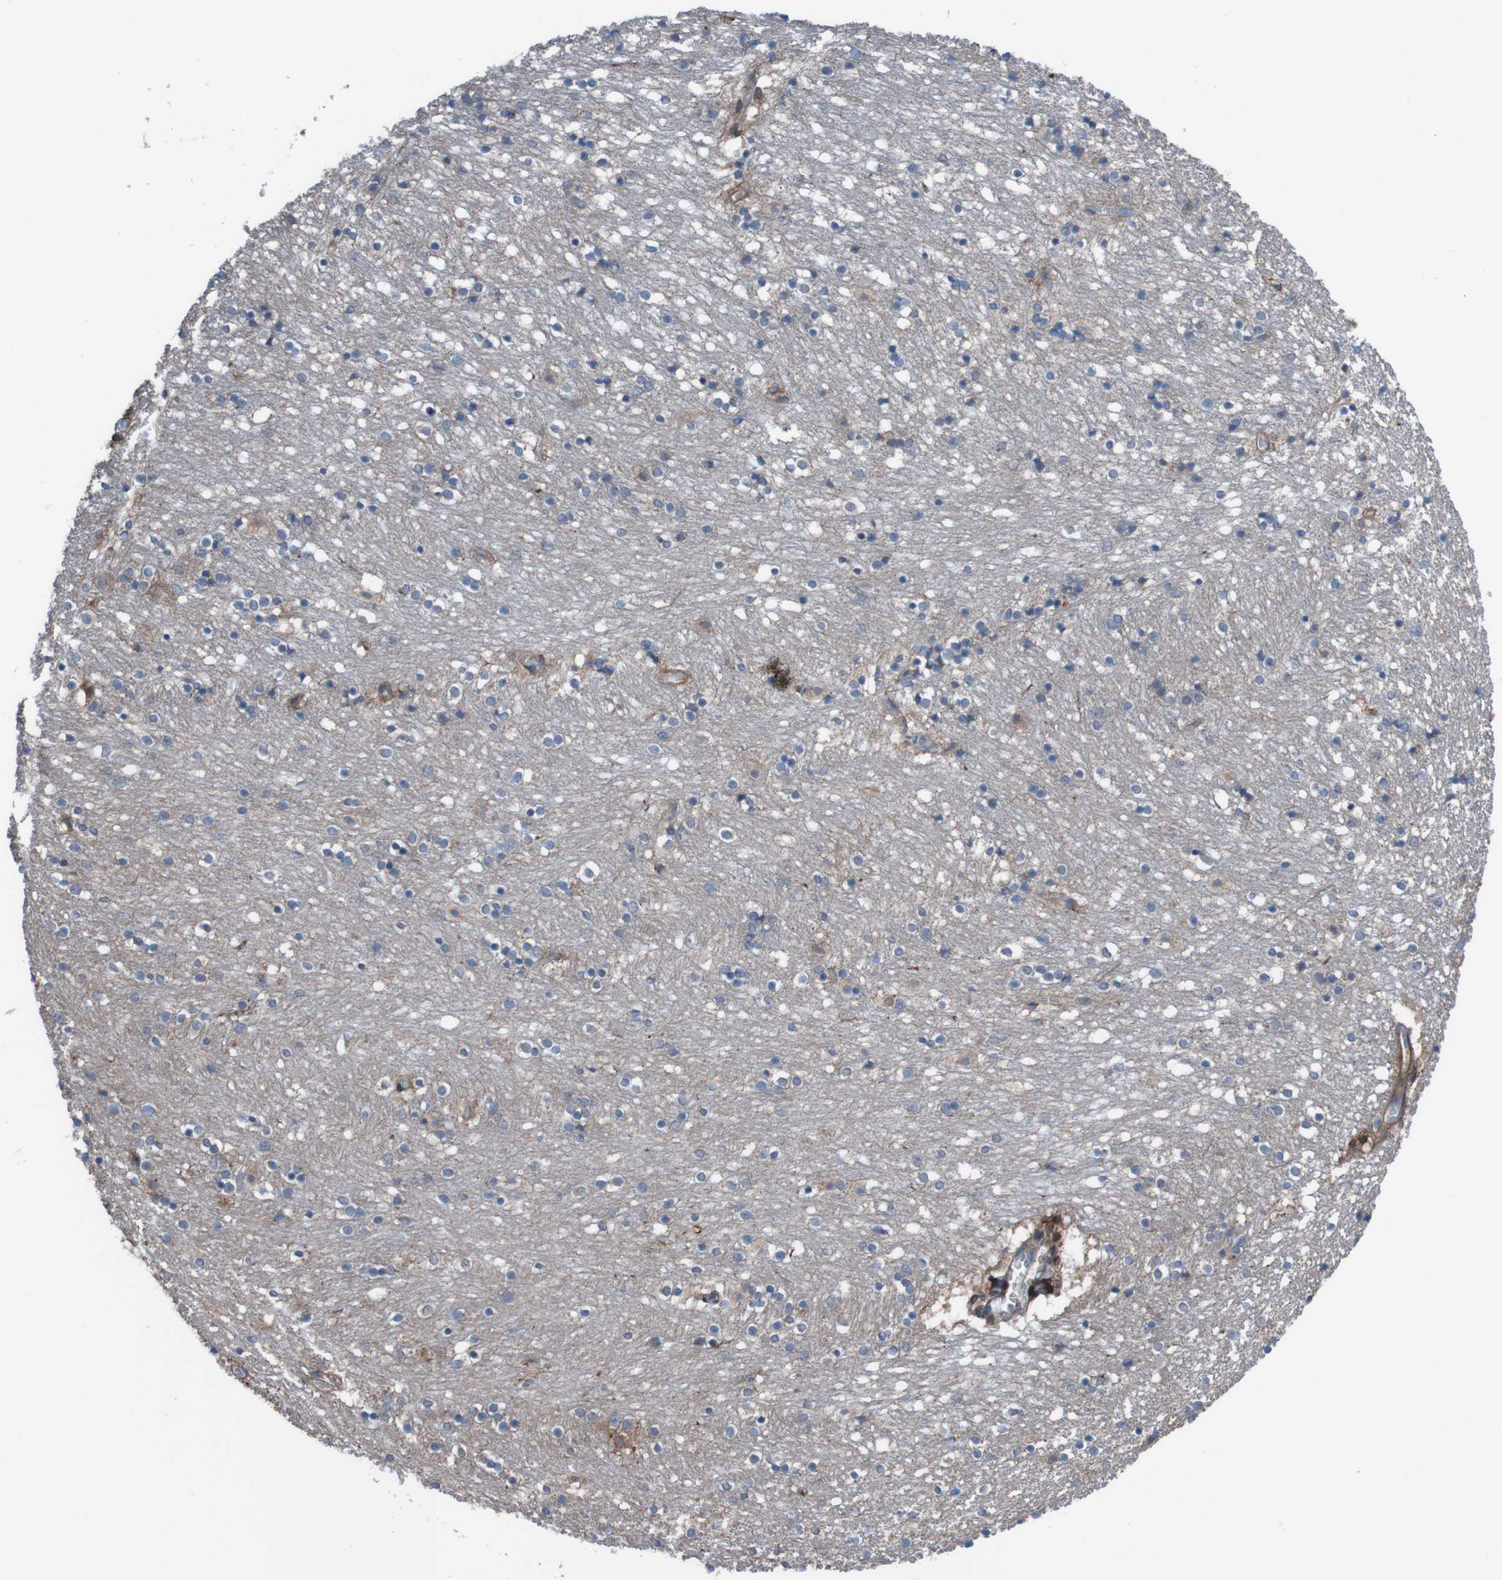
{"staining": {"intensity": "negative", "quantity": "none", "location": "none"}, "tissue": "caudate", "cell_type": "Glial cells", "image_type": "normal", "snomed": [{"axis": "morphology", "description": "Normal tissue, NOS"}, {"axis": "topography", "description": "Lateral ventricle wall"}], "caption": "Image shows no significant protein staining in glial cells of benign caudate.", "gene": "PDGFB", "patient": {"sex": "female", "age": 54}}